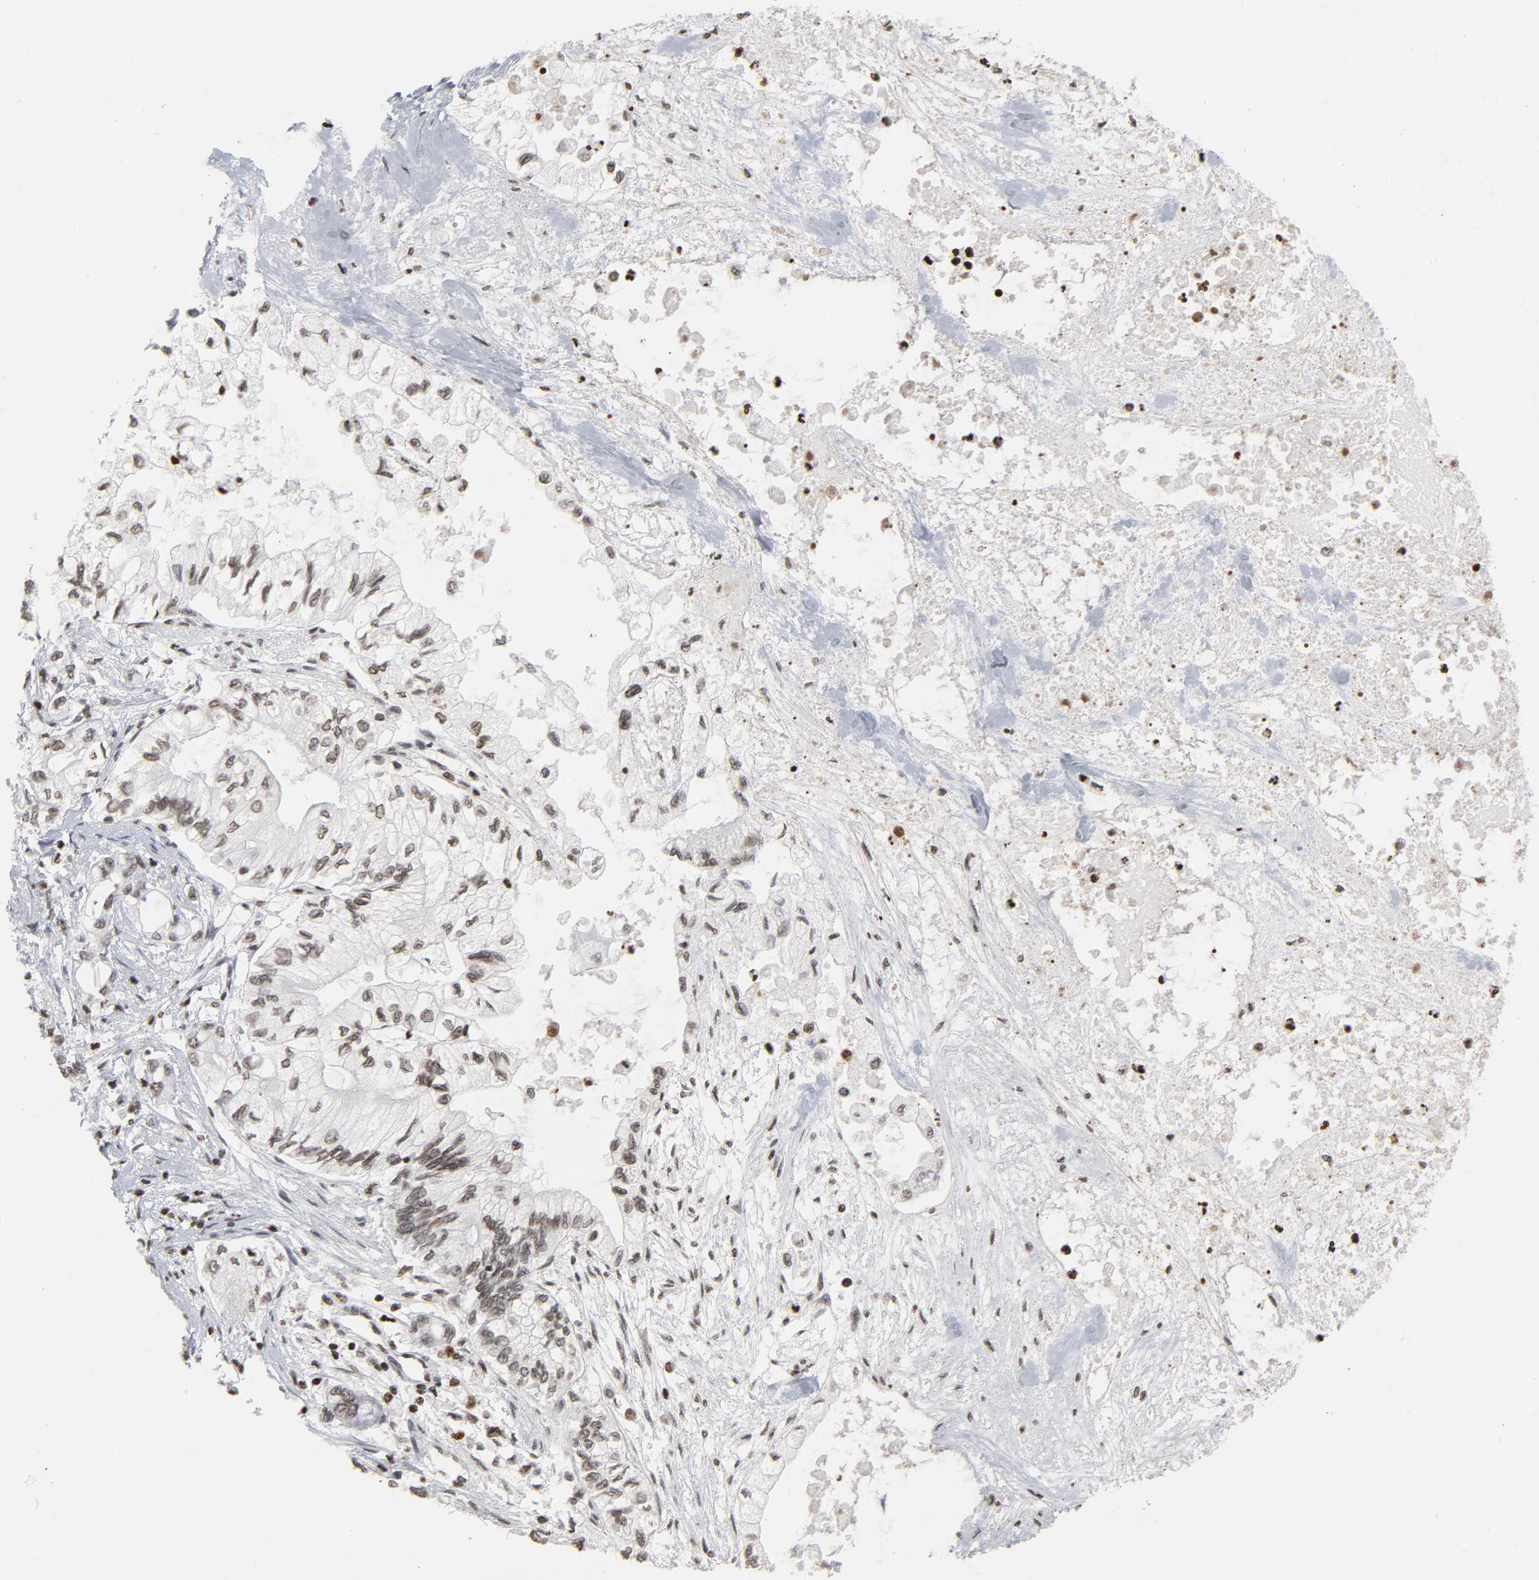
{"staining": {"intensity": "weak", "quantity": ">75%", "location": "nuclear"}, "tissue": "pancreatic cancer", "cell_type": "Tumor cells", "image_type": "cancer", "snomed": [{"axis": "morphology", "description": "Adenocarcinoma, NOS"}, {"axis": "topography", "description": "Pancreas"}], "caption": "Weak nuclear expression is identified in approximately >75% of tumor cells in pancreatic adenocarcinoma.", "gene": "H2AC12", "patient": {"sex": "male", "age": 79}}